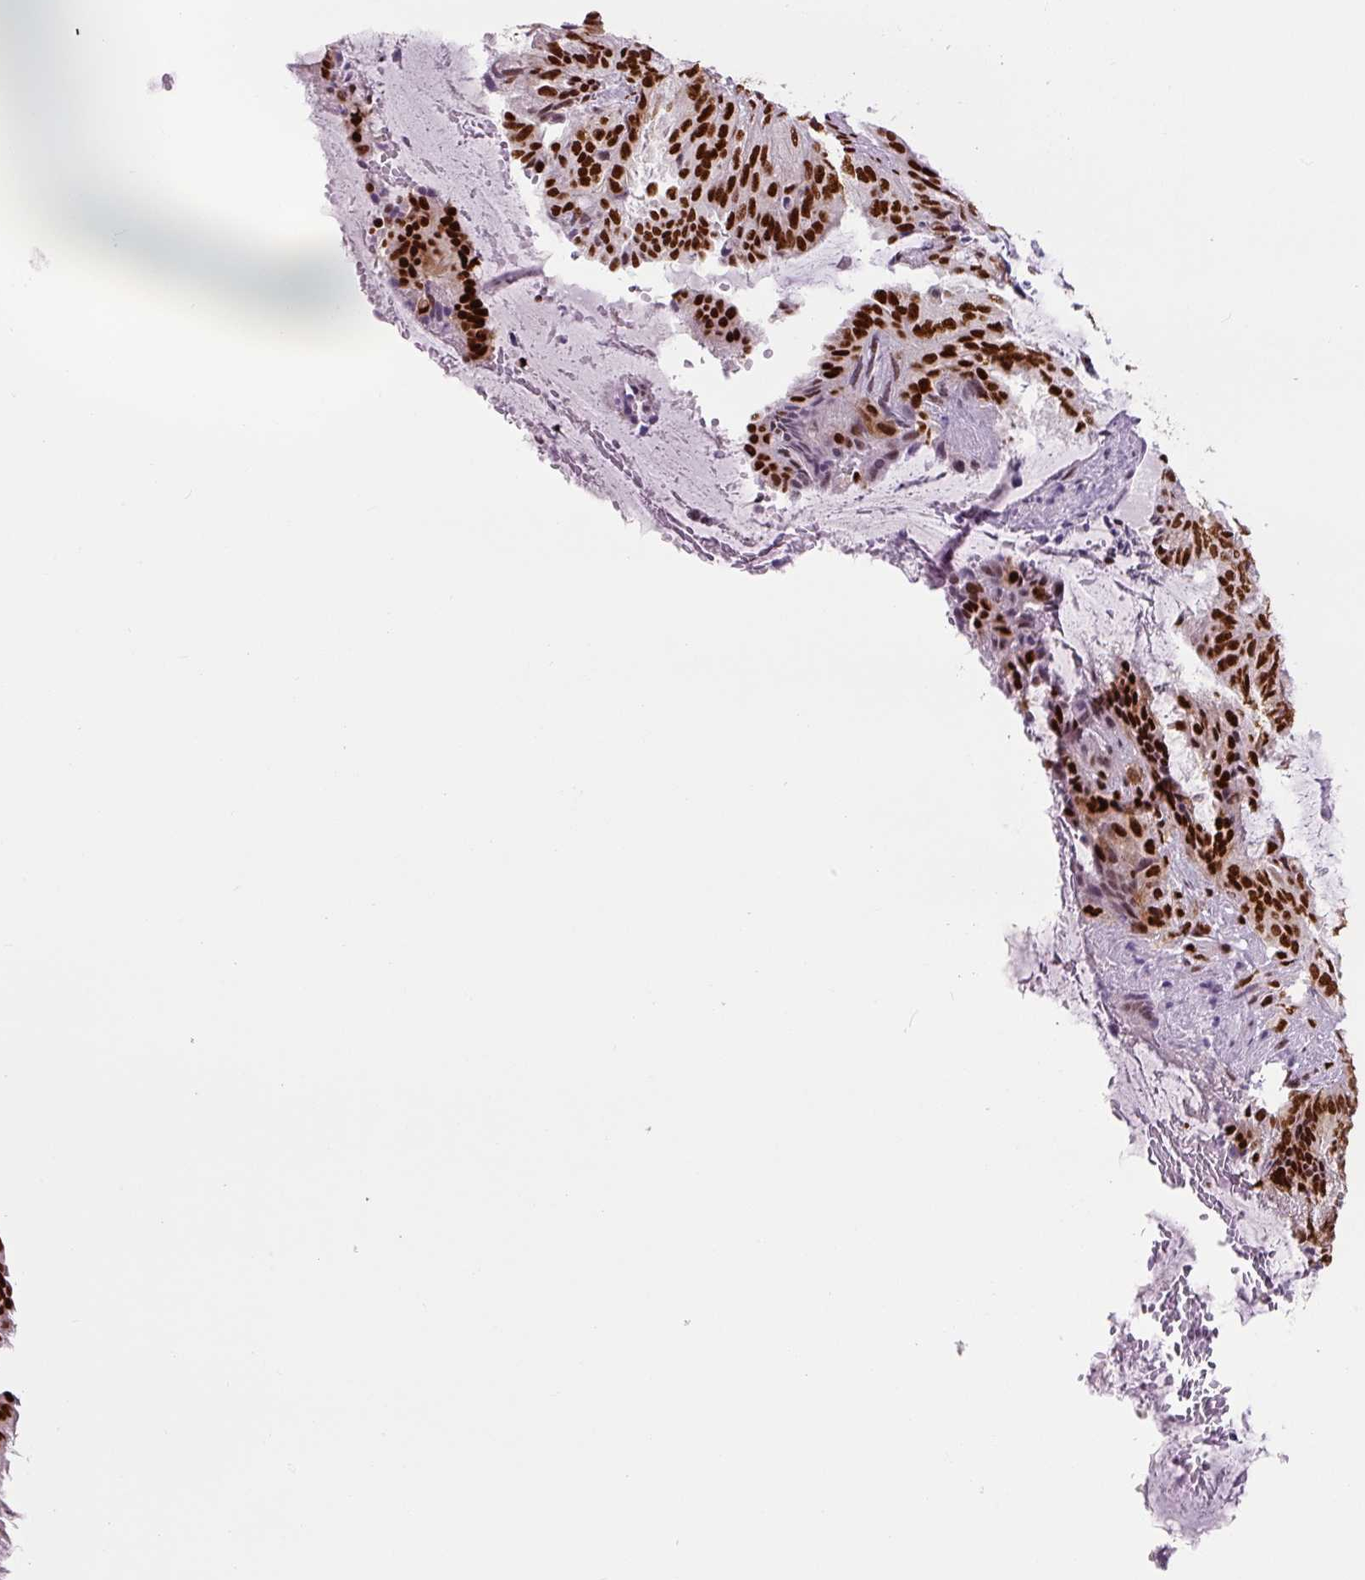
{"staining": {"intensity": "strong", "quantity": ">75%", "location": "nuclear"}, "tissue": "endometrial cancer", "cell_type": "Tumor cells", "image_type": "cancer", "snomed": [{"axis": "morphology", "description": "Adenocarcinoma, NOS"}, {"axis": "topography", "description": "Endometrium"}], "caption": "Protein staining shows strong nuclear expression in about >75% of tumor cells in endometrial adenocarcinoma.", "gene": "FUS", "patient": {"sex": "female", "age": 51}}